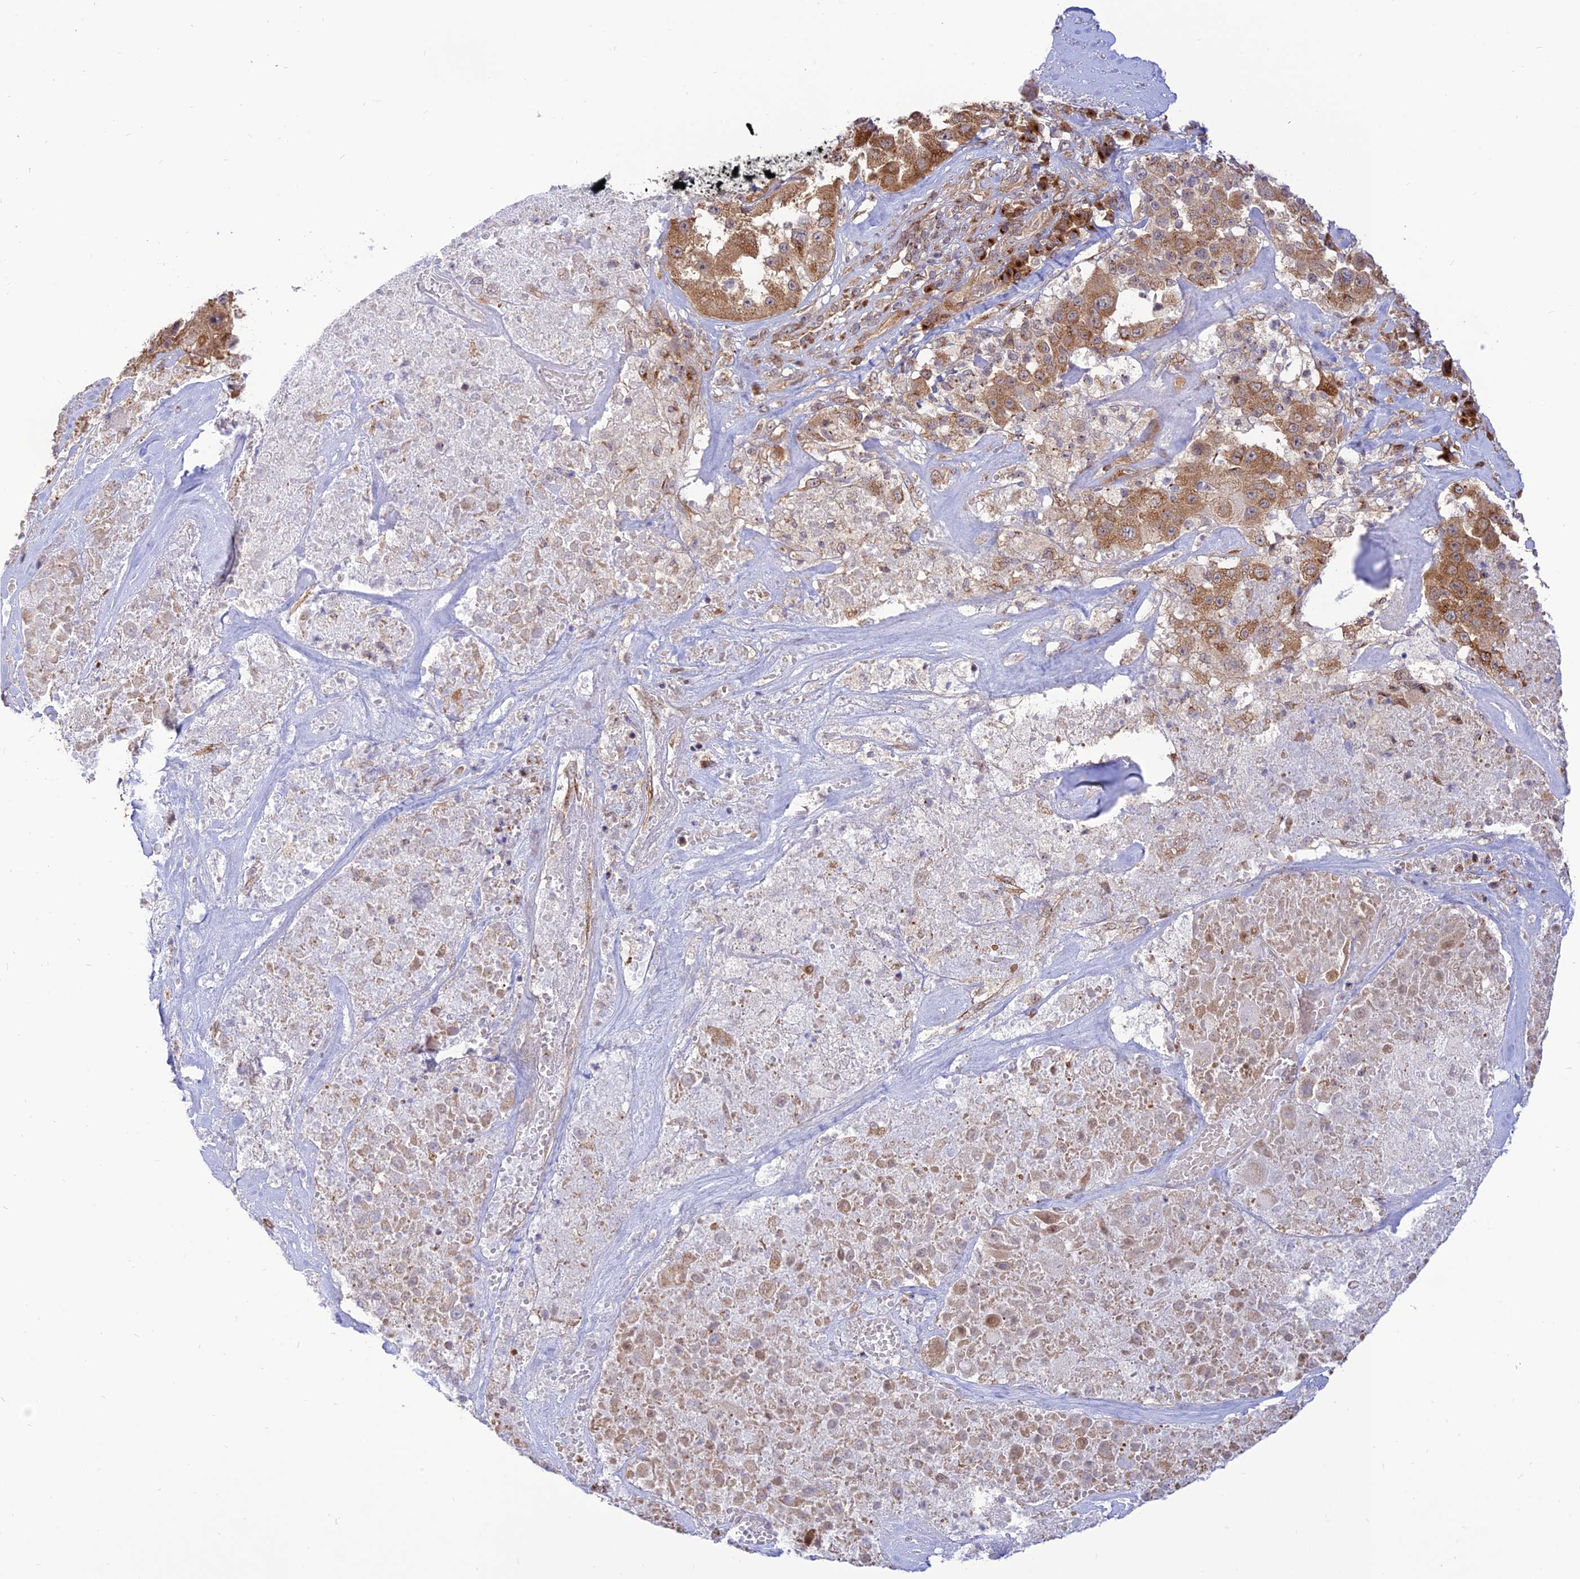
{"staining": {"intensity": "moderate", "quantity": ">75%", "location": "cytoplasmic/membranous"}, "tissue": "melanoma", "cell_type": "Tumor cells", "image_type": "cancer", "snomed": [{"axis": "morphology", "description": "Malignant melanoma, Metastatic site"}, {"axis": "topography", "description": "Lymph node"}], "caption": "IHC histopathology image of neoplastic tissue: human malignant melanoma (metastatic site) stained using immunohistochemistry displays medium levels of moderate protein expression localized specifically in the cytoplasmic/membranous of tumor cells, appearing as a cytoplasmic/membranous brown color.", "gene": "GOLGA3", "patient": {"sex": "male", "age": 62}}